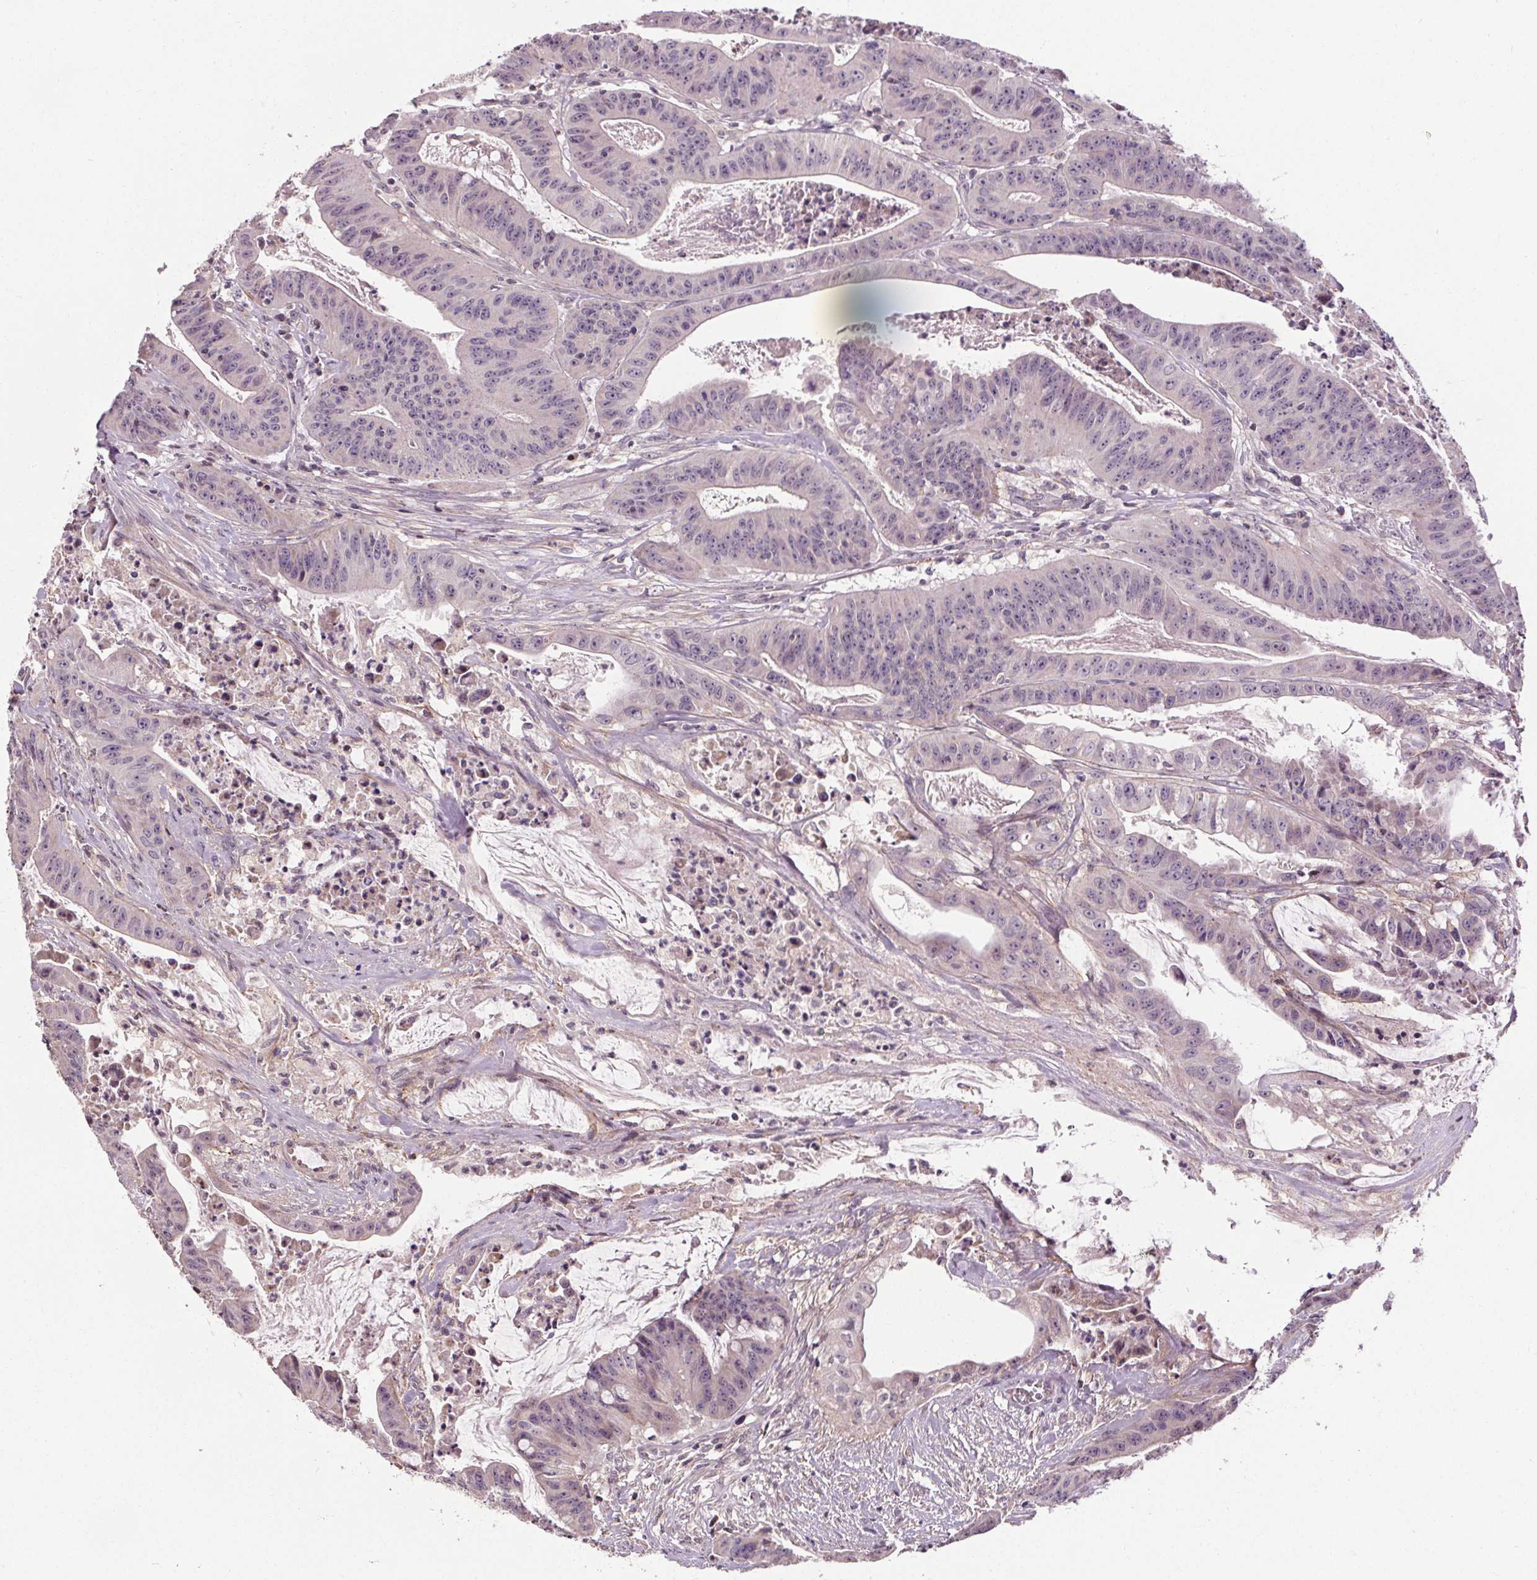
{"staining": {"intensity": "negative", "quantity": "none", "location": "none"}, "tissue": "colorectal cancer", "cell_type": "Tumor cells", "image_type": "cancer", "snomed": [{"axis": "morphology", "description": "Adenocarcinoma, NOS"}, {"axis": "topography", "description": "Colon"}], "caption": "Immunohistochemistry photomicrograph of adenocarcinoma (colorectal) stained for a protein (brown), which shows no positivity in tumor cells.", "gene": "KIAA0232", "patient": {"sex": "male", "age": 33}}